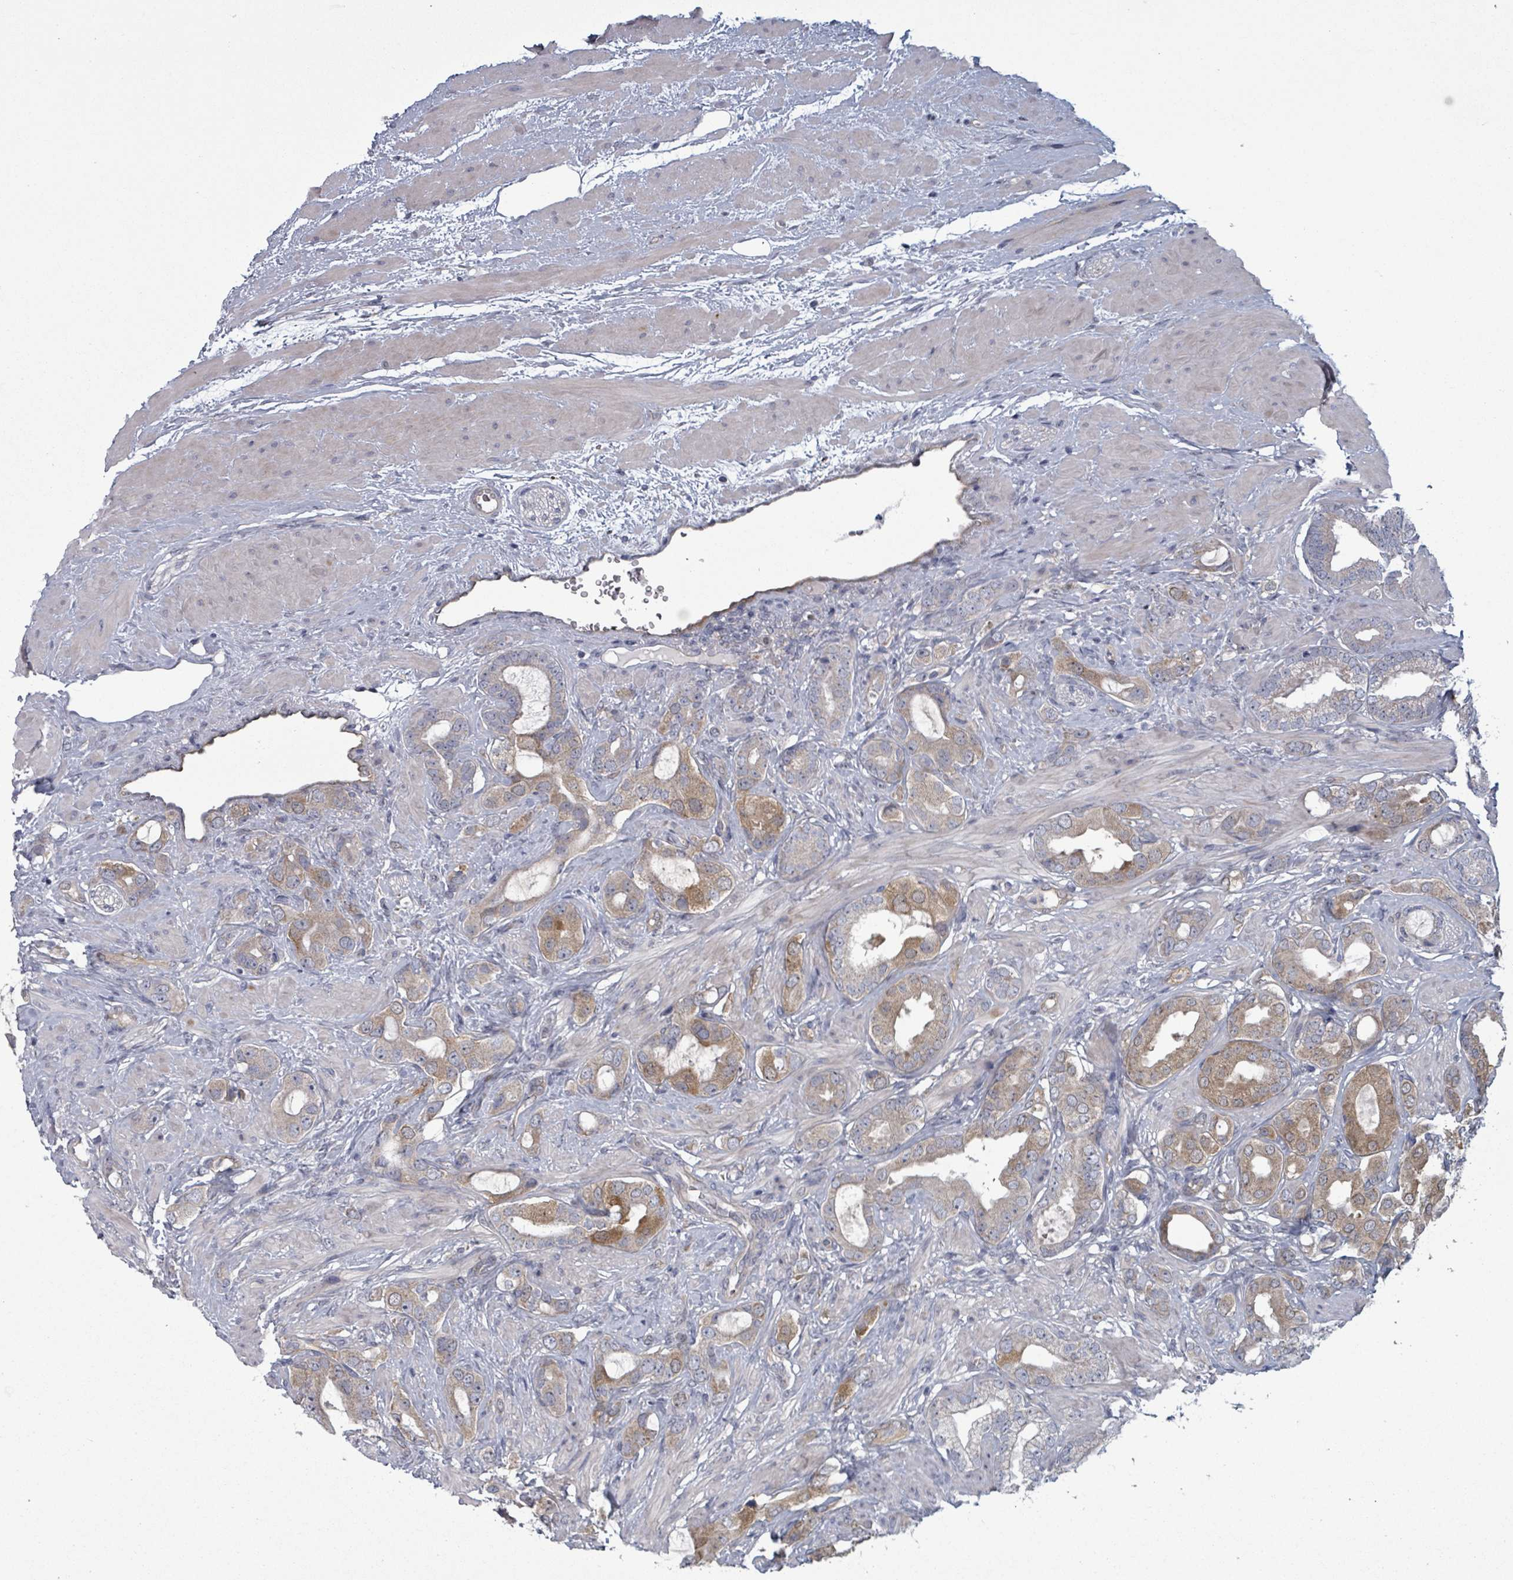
{"staining": {"intensity": "moderate", "quantity": "25%-75%", "location": "cytoplasmic/membranous"}, "tissue": "prostate cancer", "cell_type": "Tumor cells", "image_type": "cancer", "snomed": [{"axis": "morphology", "description": "Adenocarcinoma, Low grade"}, {"axis": "topography", "description": "Prostate"}], "caption": "High-magnification brightfield microscopy of prostate cancer (adenocarcinoma (low-grade)) stained with DAB (brown) and counterstained with hematoxylin (blue). tumor cells exhibit moderate cytoplasmic/membranous staining is identified in about25%-75% of cells.", "gene": "FKBP1A", "patient": {"sex": "male", "age": 57}}